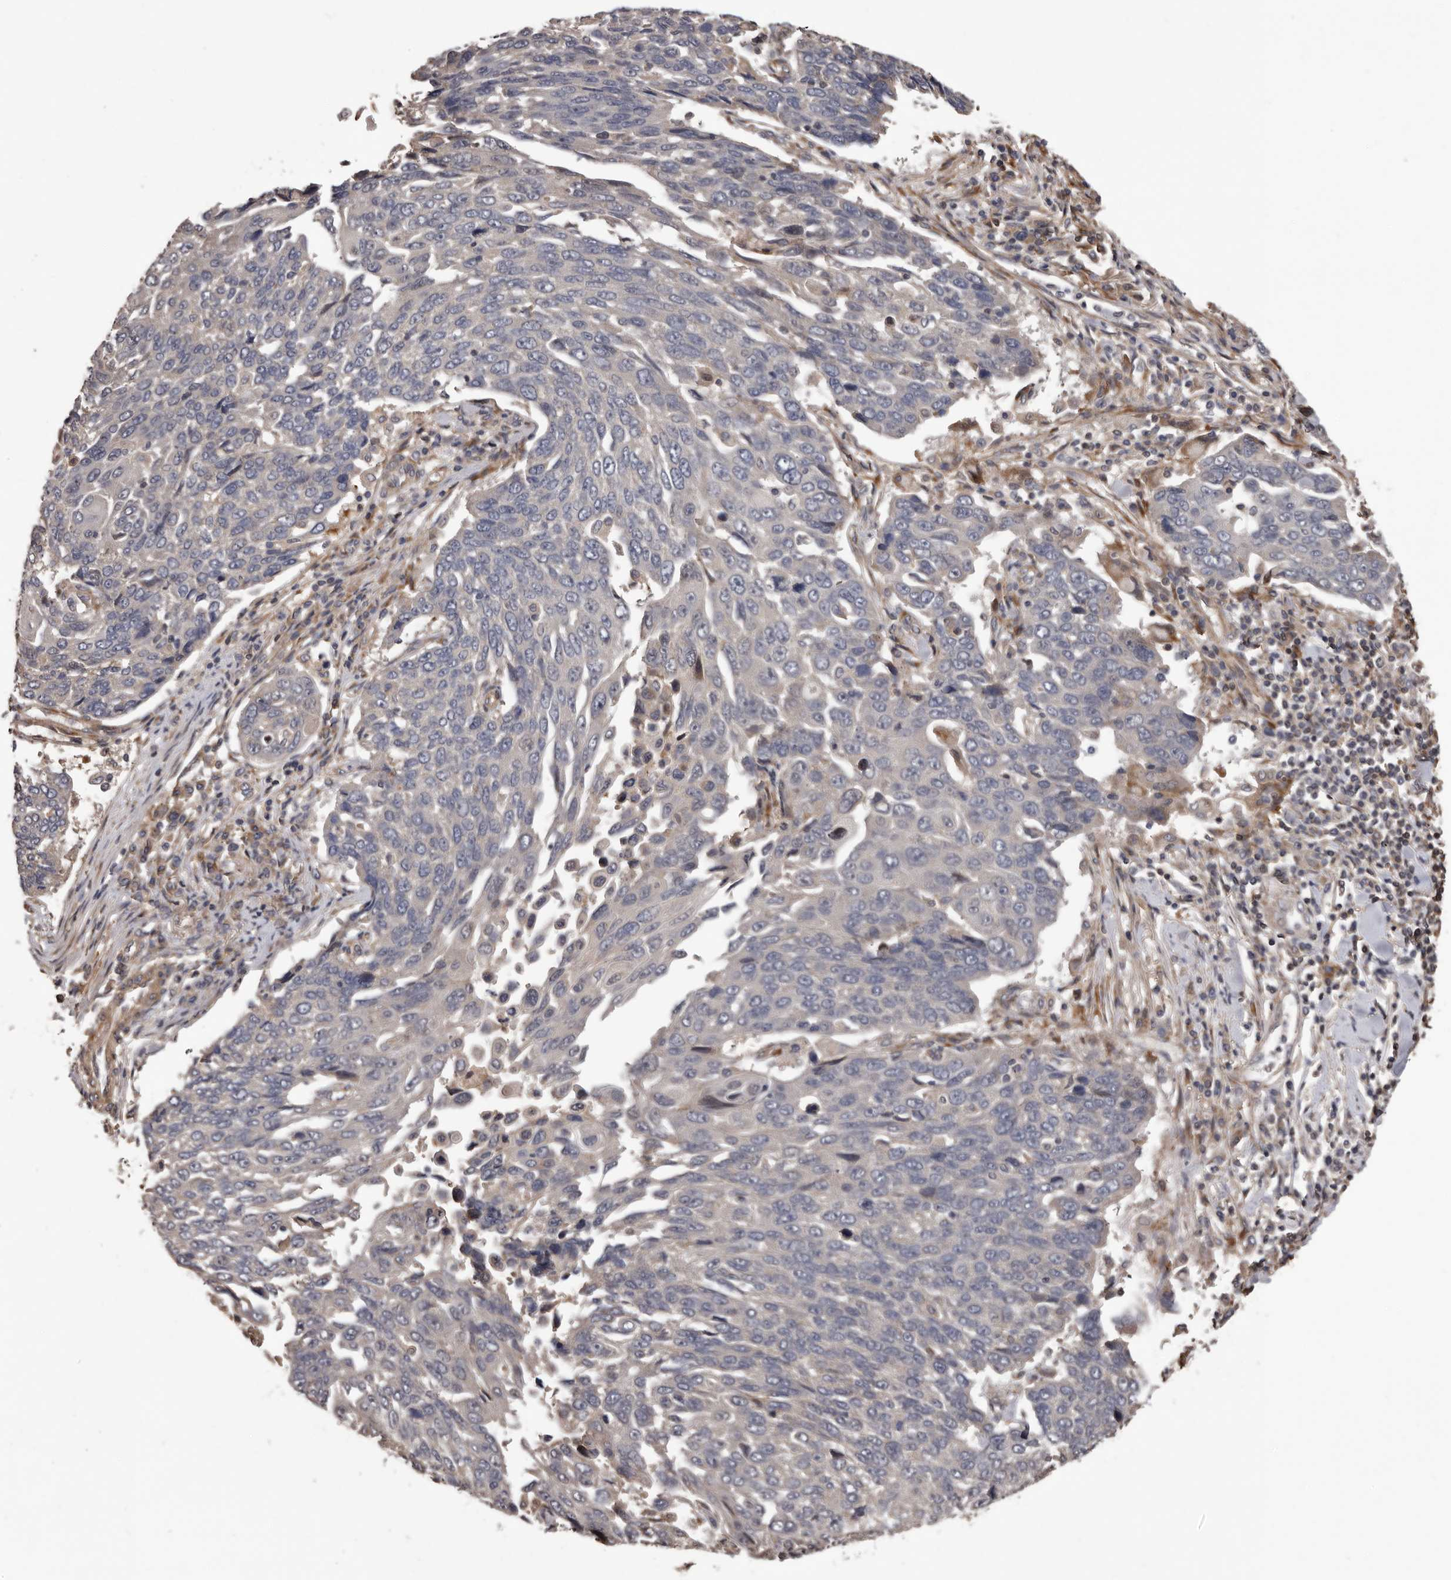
{"staining": {"intensity": "negative", "quantity": "none", "location": "none"}, "tissue": "lung cancer", "cell_type": "Tumor cells", "image_type": "cancer", "snomed": [{"axis": "morphology", "description": "Squamous cell carcinoma, NOS"}, {"axis": "topography", "description": "Lung"}], "caption": "Protein analysis of lung cancer reveals no significant staining in tumor cells.", "gene": "ADAMTS2", "patient": {"sex": "male", "age": 66}}